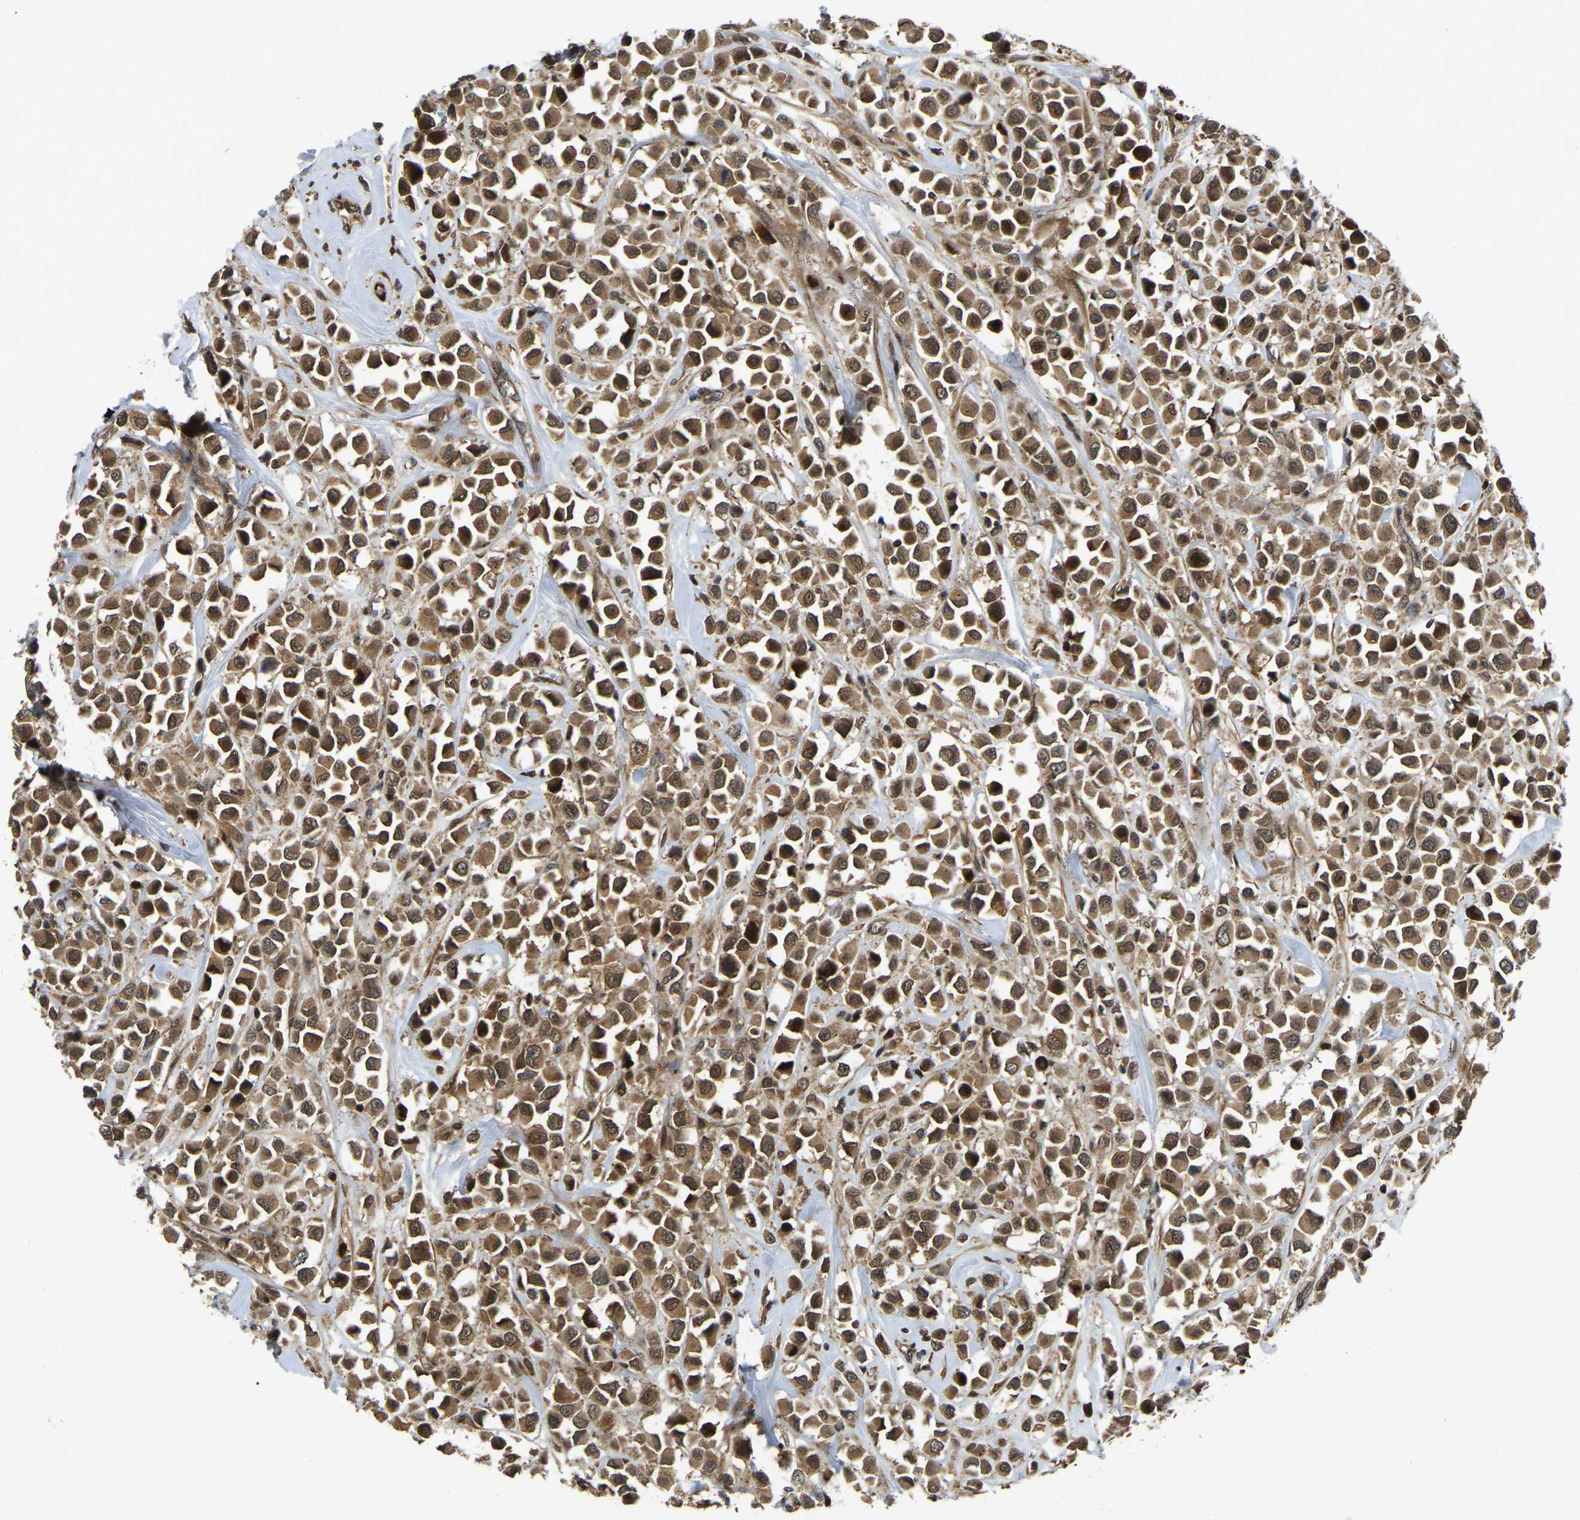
{"staining": {"intensity": "moderate", "quantity": ">75%", "location": "cytoplasmic/membranous,nuclear"}, "tissue": "breast cancer", "cell_type": "Tumor cells", "image_type": "cancer", "snomed": [{"axis": "morphology", "description": "Duct carcinoma"}, {"axis": "topography", "description": "Breast"}], "caption": "Brown immunohistochemical staining in human breast cancer (invasive ductal carcinoma) reveals moderate cytoplasmic/membranous and nuclear positivity in approximately >75% of tumor cells. (brown staining indicates protein expression, while blue staining denotes nuclei).", "gene": "KIAA1549", "patient": {"sex": "female", "age": 61}}